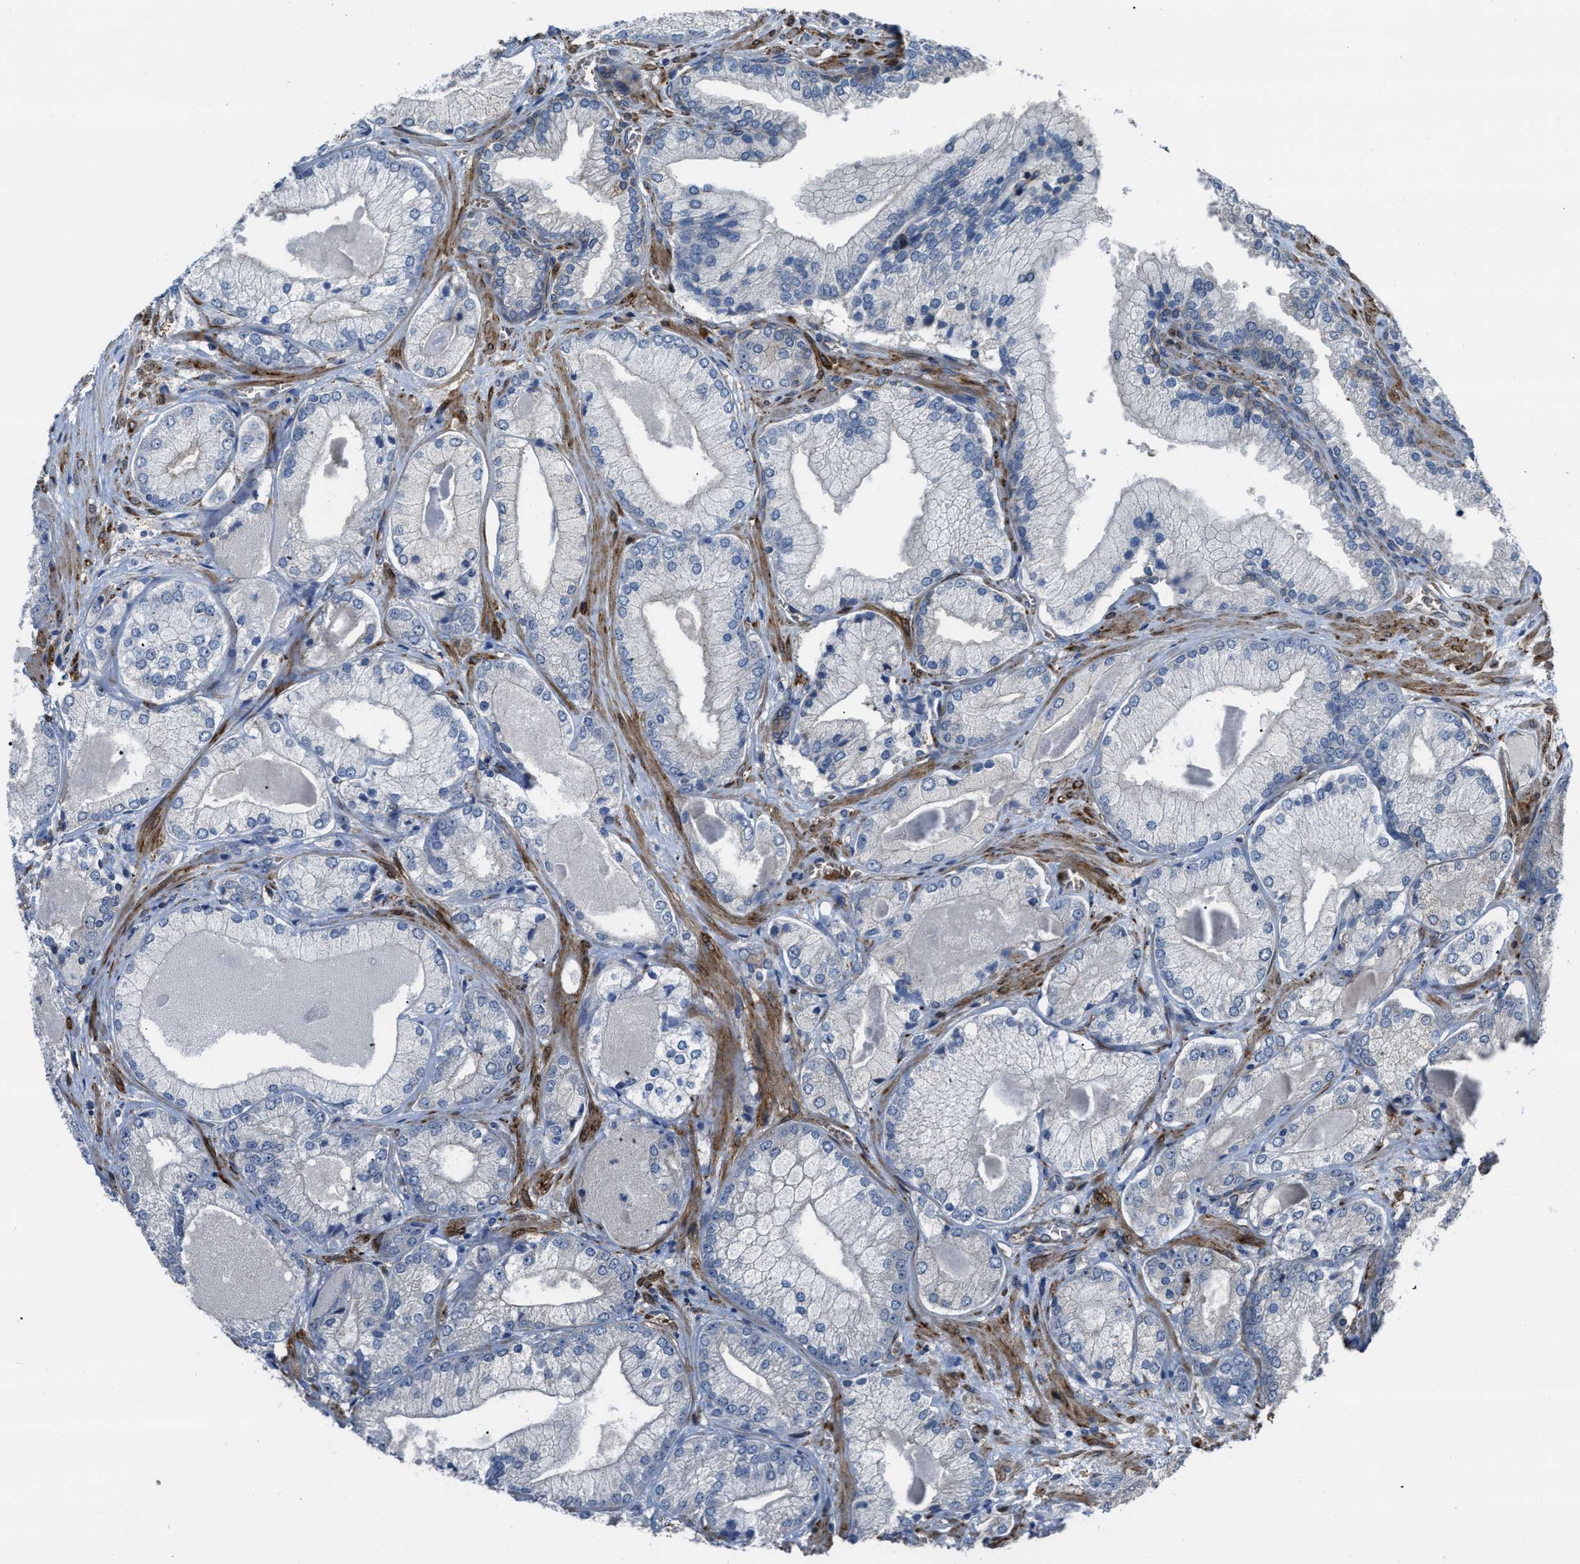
{"staining": {"intensity": "negative", "quantity": "none", "location": "none"}, "tissue": "prostate cancer", "cell_type": "Tumor cells", "image_type": "cancer", "snomed": [{"axis": "morphology", "description": "Adenocarcinoma, Low grade"}, {"axis": "topography", "description": "Prostate"}], "caption": "Histopathology image shows no significant protein positivity in tumor cells of prostate cancer.", "gene": "SELENOM", "patient": {"sex": "male", "age": 65}}